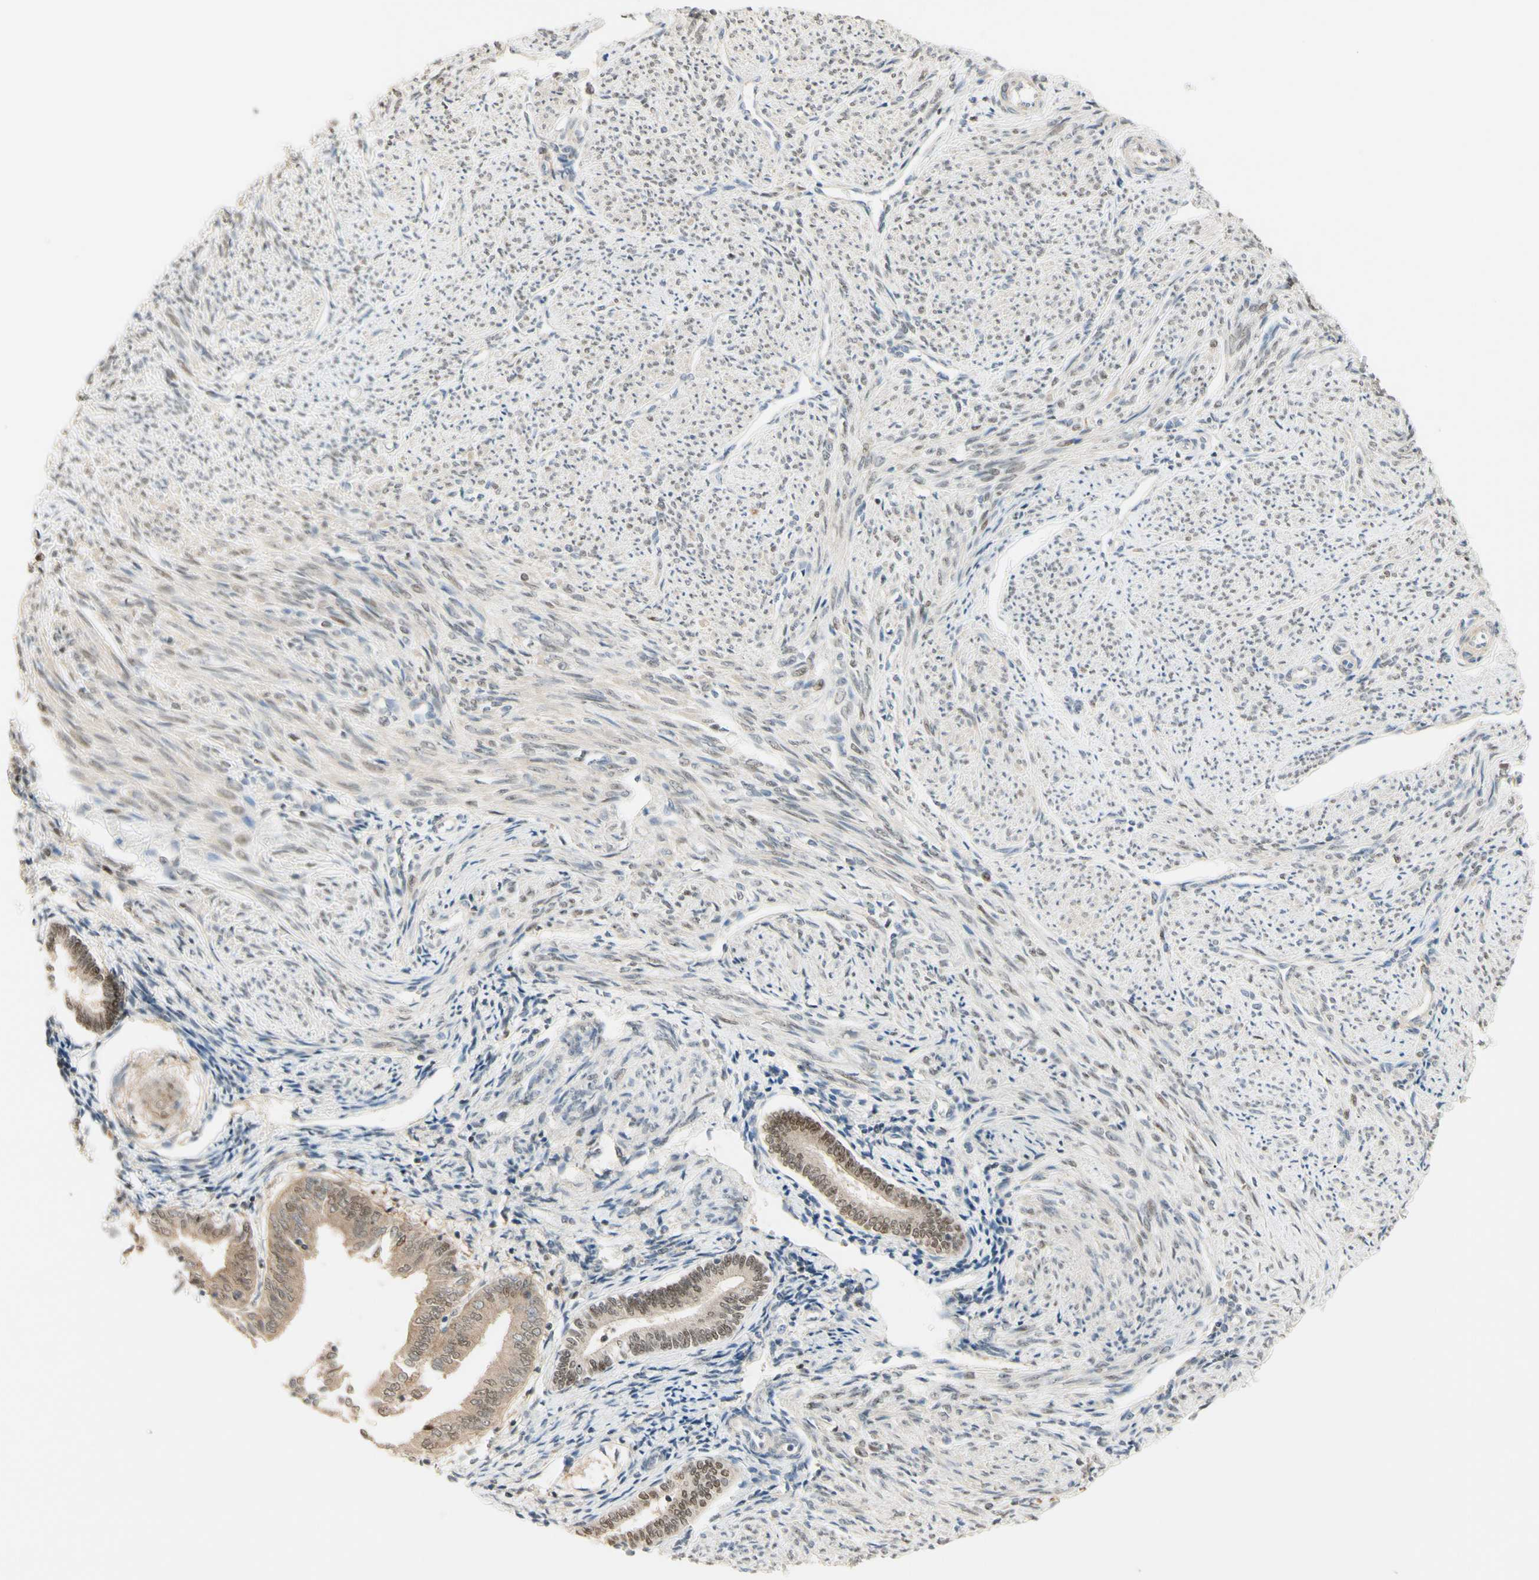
{"staining": {"intensity": "weak", "quantity": ">75%", "location": "cytoplasmic/membranous"}, "tissue": "smooth muscle", "cell_type": "Smooth muscle cells", "image_type": "normal", "snomed": [{"axis": "morphology", "description": "Normal tissue, NOS"}, {"axis": "topography", "description": "Smooth muscle"}], "caption": "Brown immunohistochemical staining in normal smooth muscle shows weak cytoplasmic/membranous staining in approximately >75% of smooth muscle cells.", "gene": "NFYA", "patient": {"sex": "female", "age": 65}}